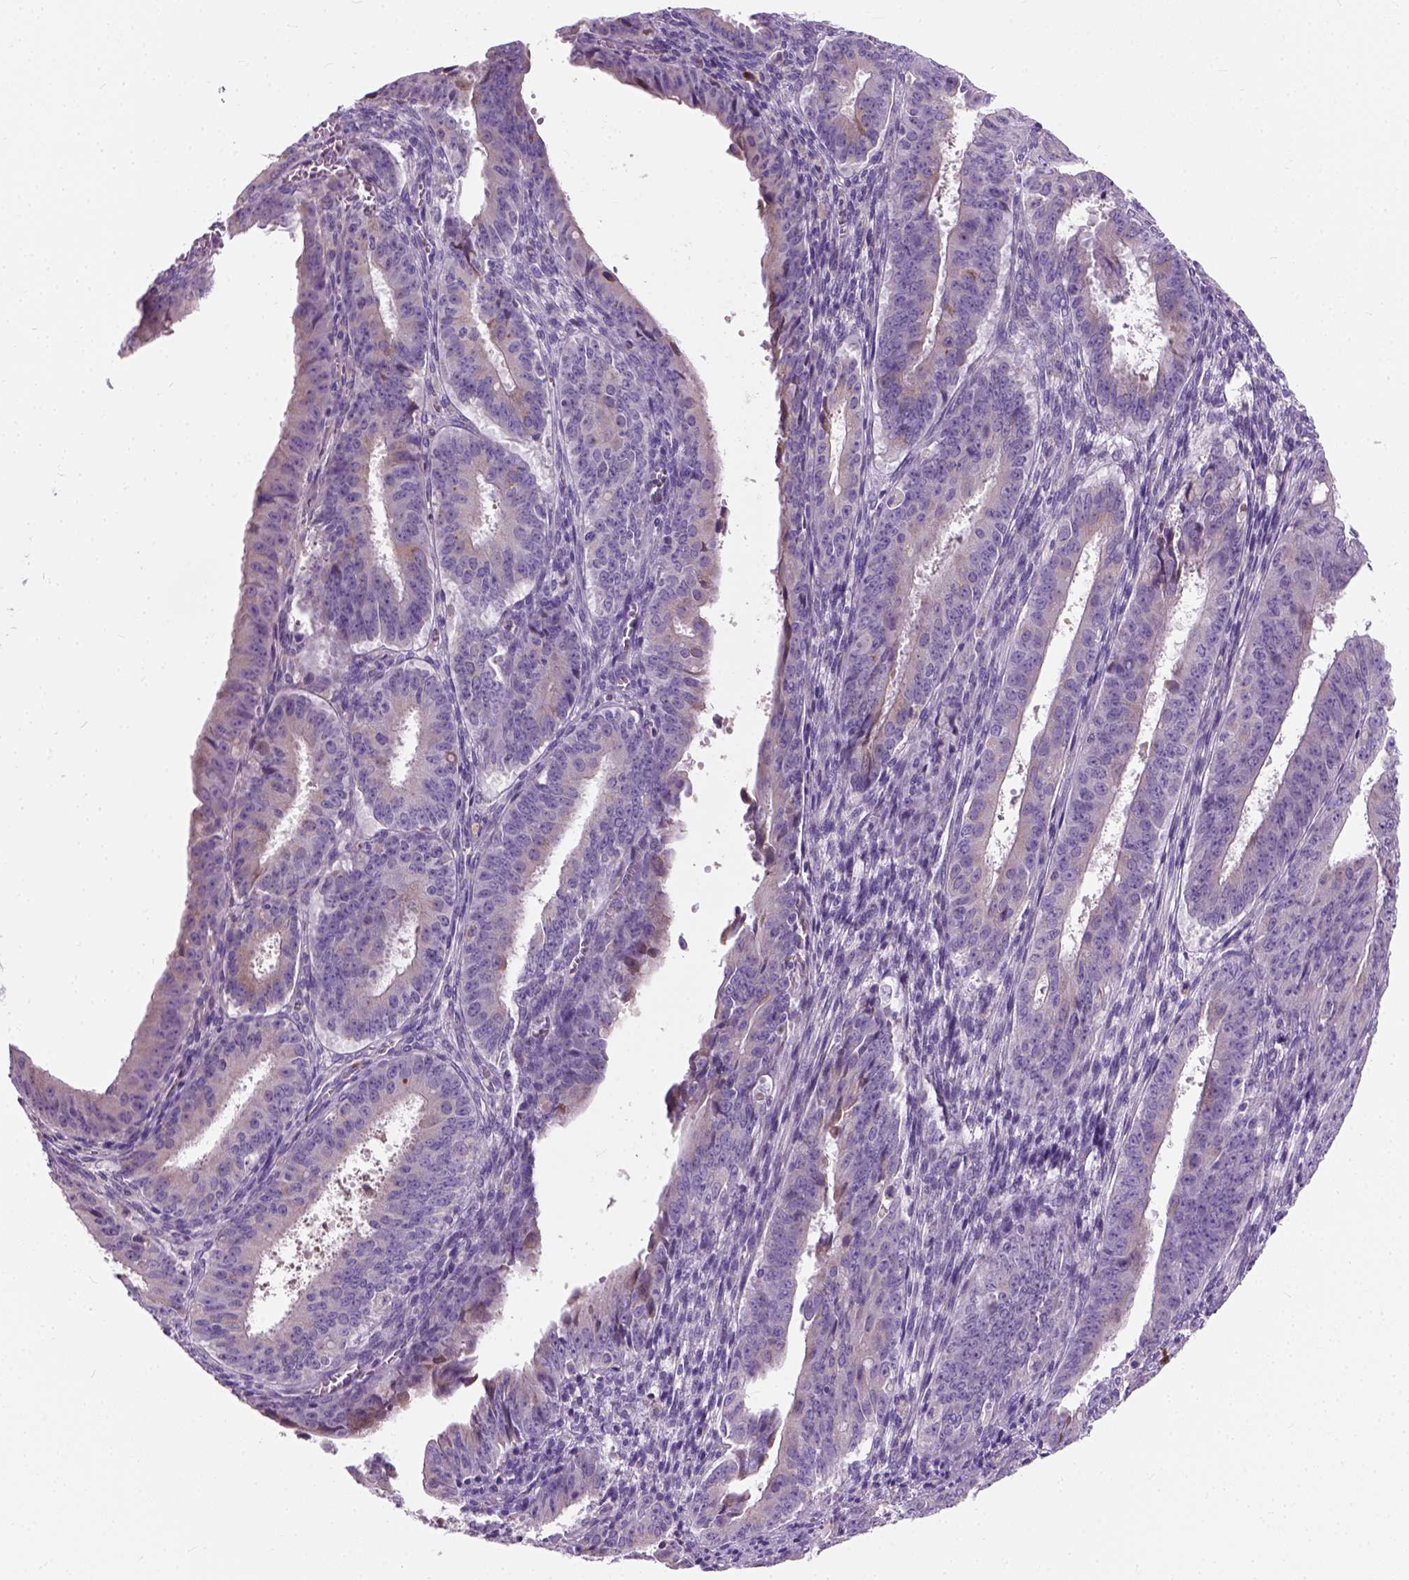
{"staining": {"intensity": "negative", "quantity": "none", "location": "none"}, "tissue": "ovarian cancer", "cell_type": "Tumor cells", "image_type": "cancer", "snomed": [{"axis": "morphology", "description": "Carcinoma, endometroid"}, {"axis": "topography", "description": "Ovary"}], "caption": "An IHC image of endometroid carcinoma (ovarian) is shown. There is no staining in tumor cells of endometroid carcinoma (ovarian).", "gene": "TRIM72", "patient": {"sex": "female", "age": 42}}